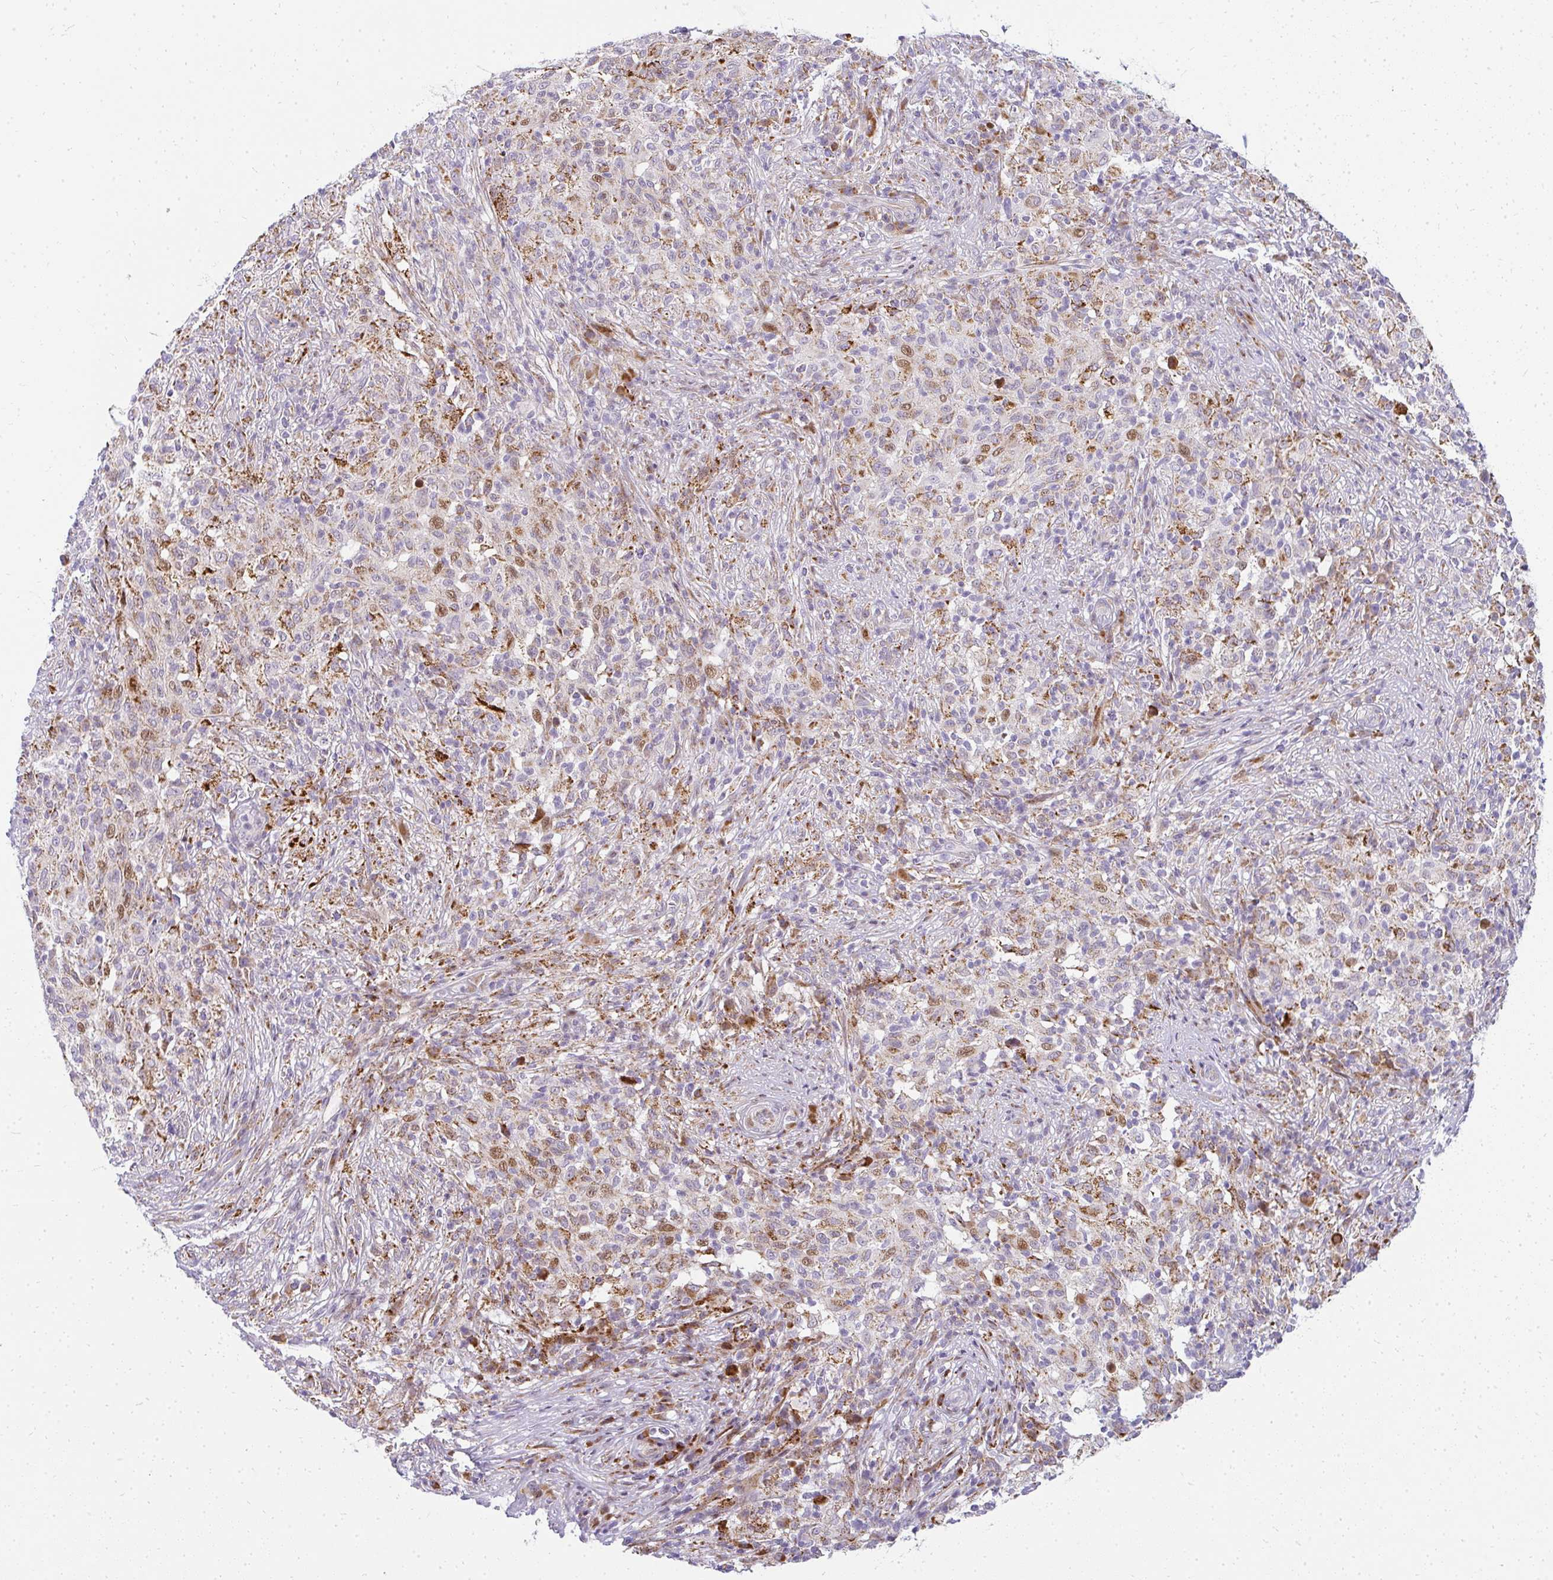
{"staining": {"intensity": "moderate", "quantity": "25%-75%", "location": "nuclear"}, "tissue": "melanoma", "cell_type": "Tumor cells", "image_type": "cancer", "snomed": [{"axis": "morphology", "description": "Malignant melanoma, NOS"}, {"axis": "topography", "description": "Skin"}], "caption": "A photomicrograph of malignant melanoma stained for a protein exhibits moderate nuclear brown staining in tumor cells. The protein is stained brown, and the nuclei are stained in blue (DAB IHC with brightfield microscopy, high magnification).", "gene": "PLA2G5", "patient": {"sex": "male", "age": 66}}